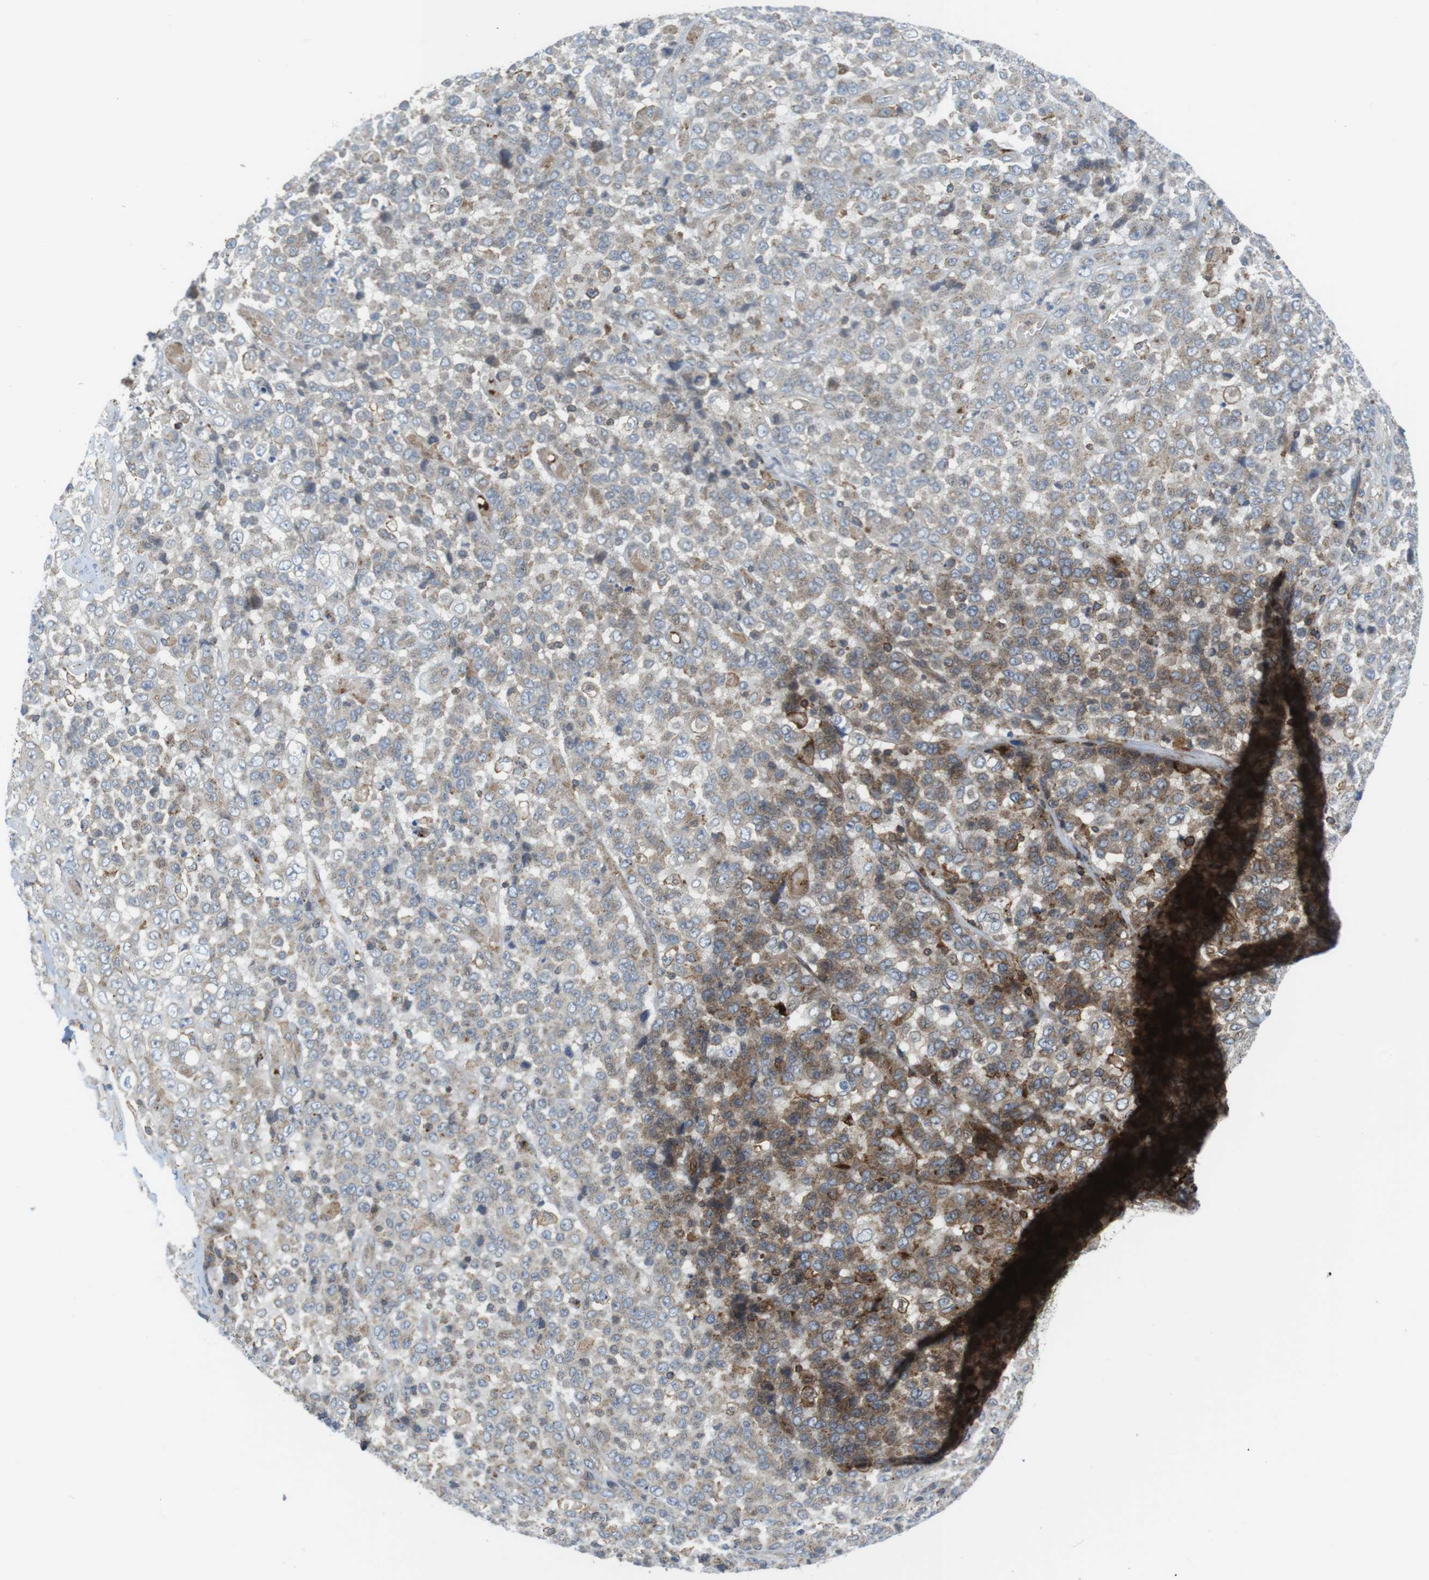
{"staining": {"intensity": "moderate", "quantity": "25%-75%", "location": "cytoplasmic/membranous"}, "tissue": "stomach cancer", "cell_type": "Tumor cells", "image_type": "cancer", "snomed": [{"axis": "morphology", "description": "Adenocarcinoma, NOS"}, {"axis": "topography", "description": "Stomach"}], "caption": "High-power microscopy captured an IHC photomicrograph of stomach adenocarcinoma, revealing moderate cytoplasmic/membranous positivity in about 25%-75% of tumor cells. The protein is stained brown, and the nuclei are stained in blue (DAB IHC with brightfield microscopy, high magnification).", "gene": "CUL7", "patient": {"sex": "female", "age": 73}}